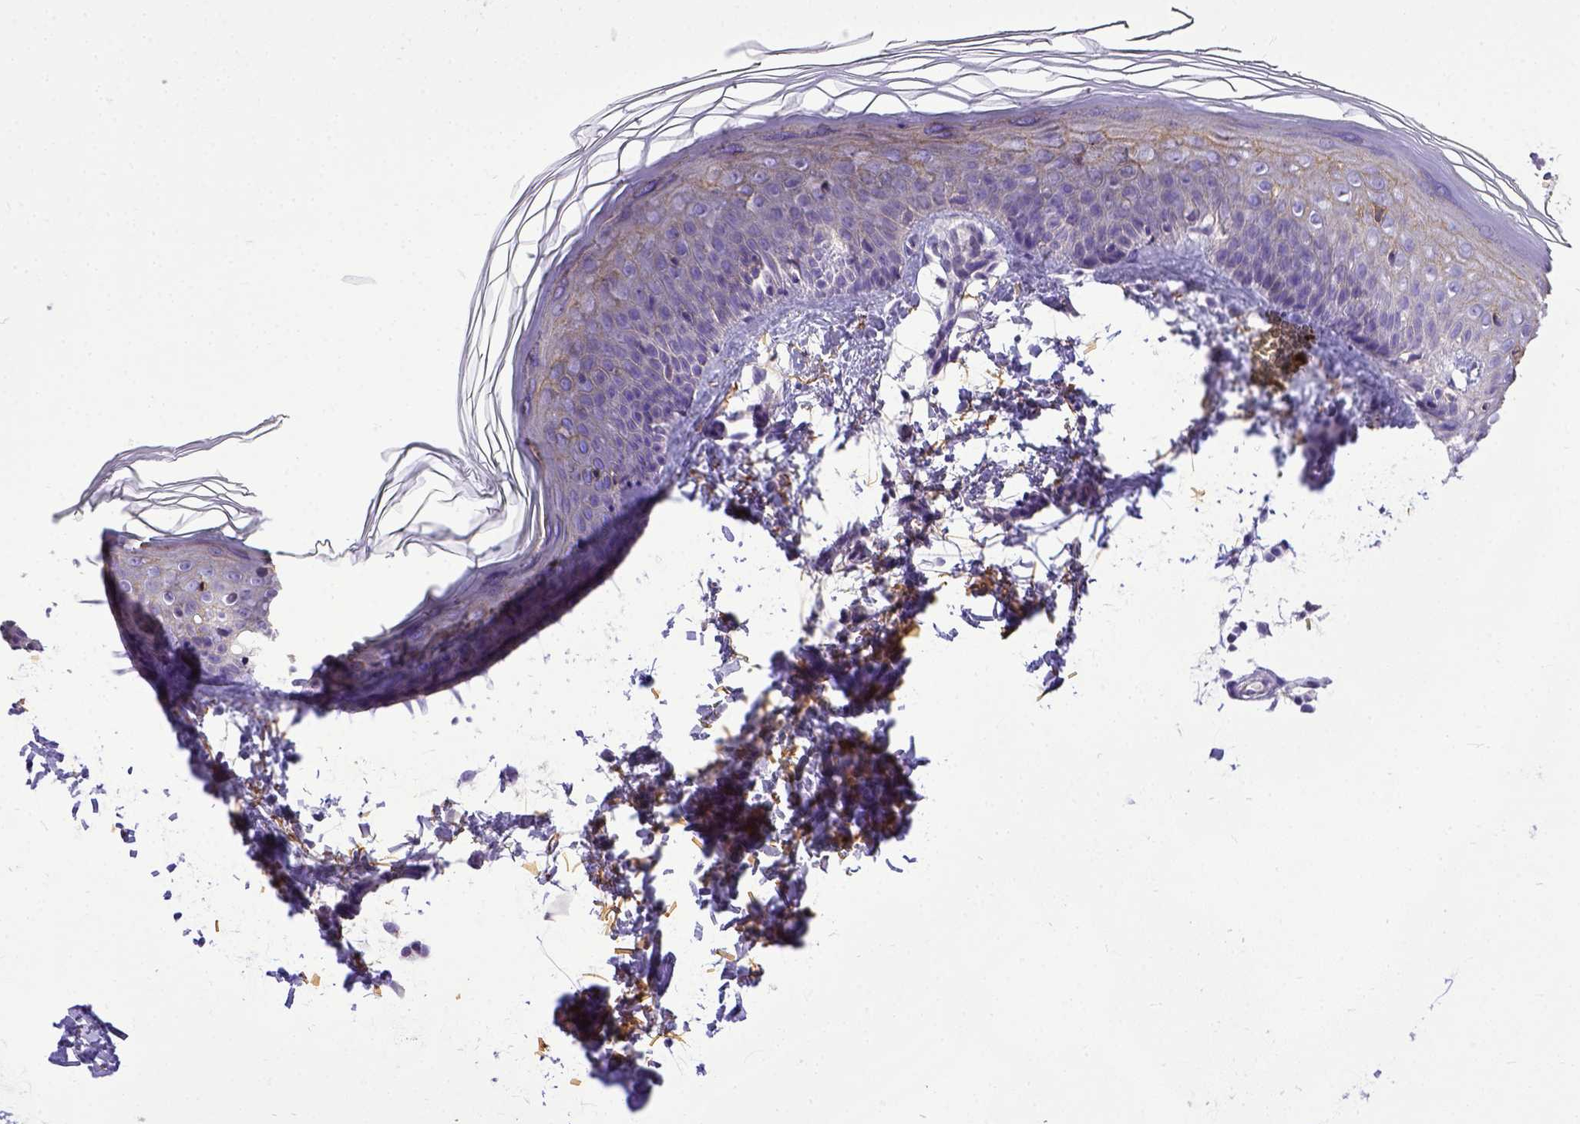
{"staining": {"intensity": "negative", "quantity": "none", "location": "none"}, "tissue": "skin", "cell_type": "Fibroblasts", "image_type": "normal", "snomed": [{"axis": "morphology", "description": "Normal tissue, NOS"}, {"axis": "topography", "description": "Skin"}], "caption": "This is an immunohistochemistry photomicrograph of benign human skin. There is no positivity in fibroblasts.", "gene": "BTN1A1", "patient": {"sex": "female", "age": 62}}